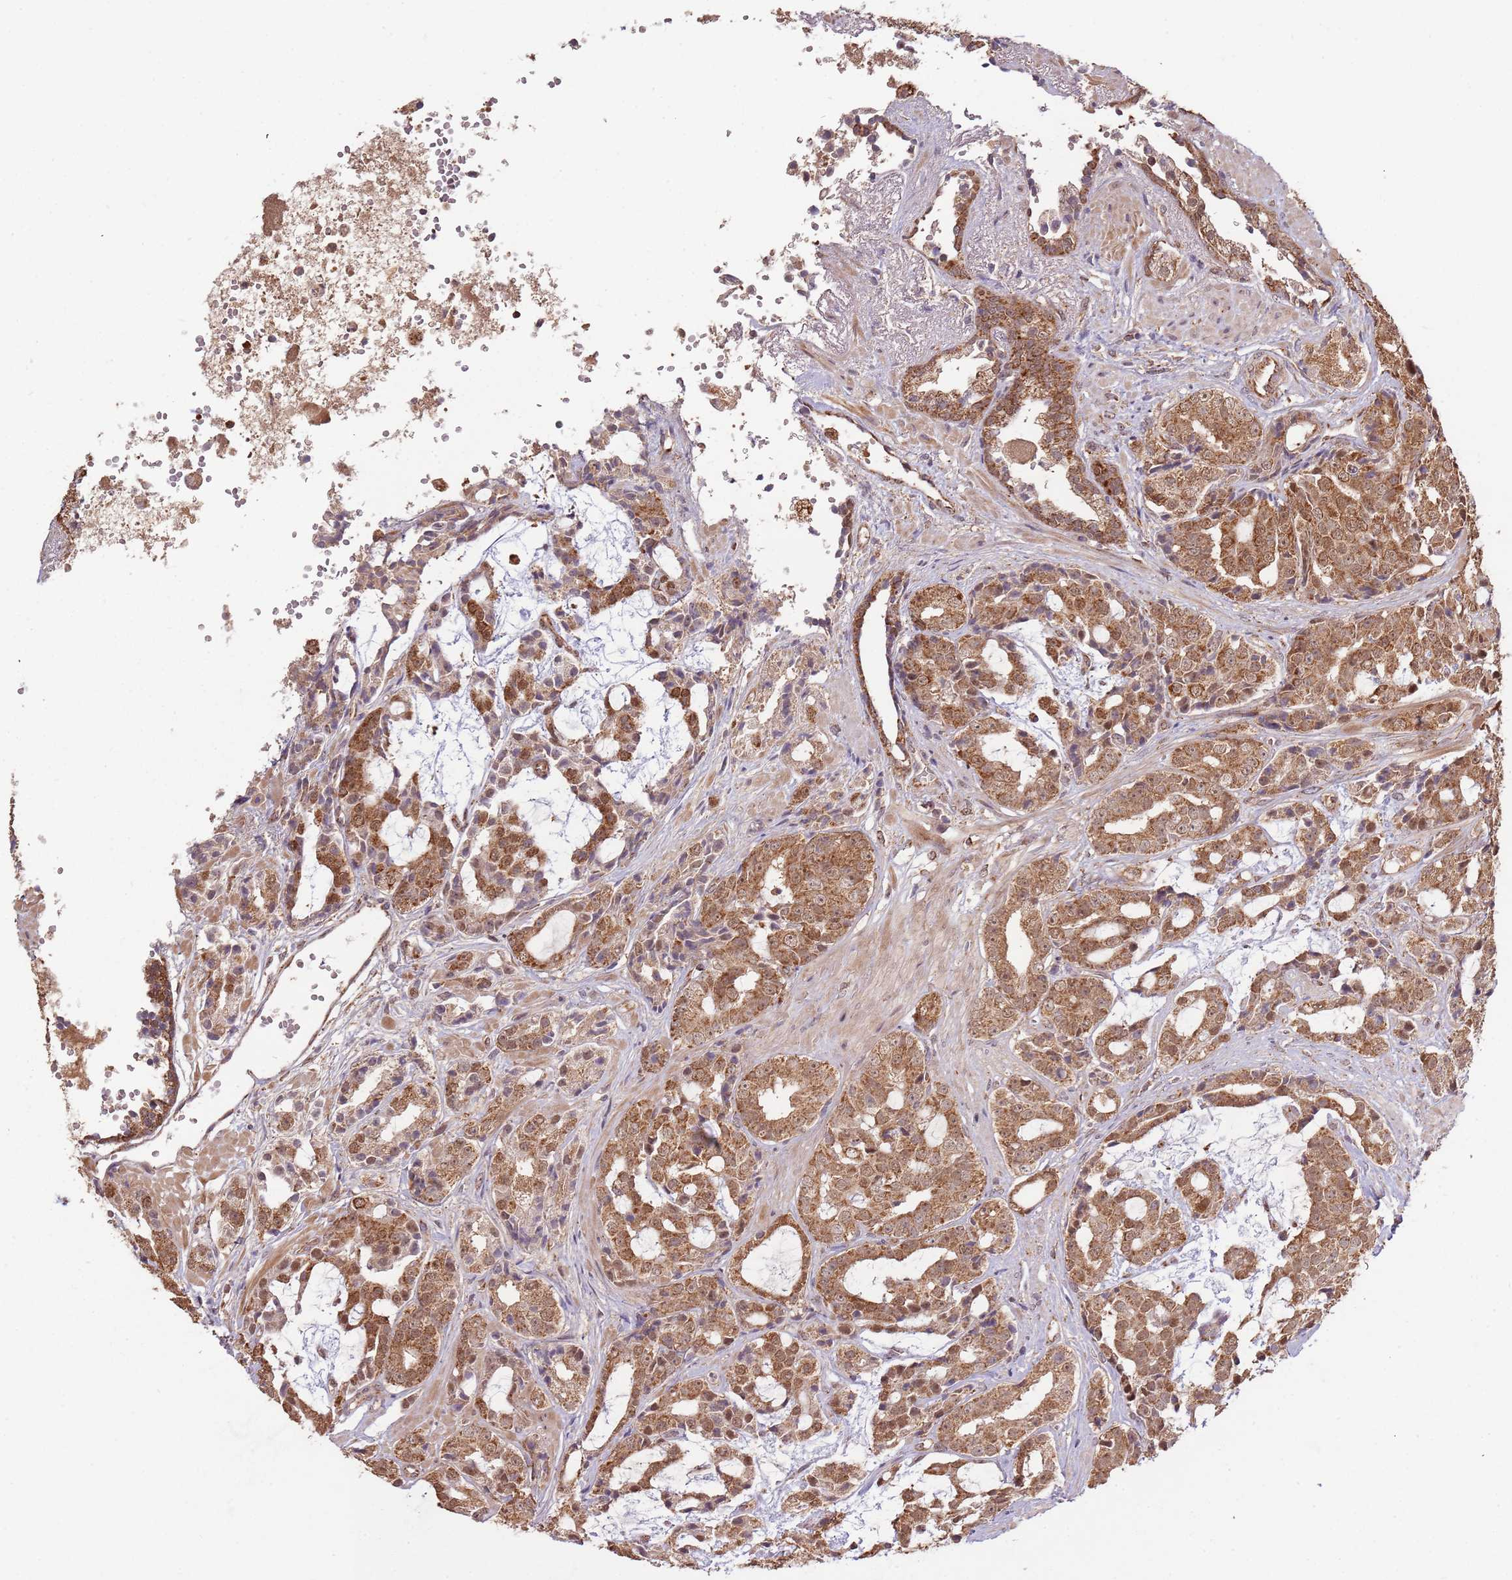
{"staining": {"intensity": "moderate", "quantity": ">75%", "location": "cytoplasmic/membranous,nuclear"}, "tissue": "prostate cancer", "cell_type": "Tumor cells", "image_type": "cancer", "snomed": [{"axis": "morphology", "description": "Adenocarcinoma, High grade"}, {"axis": "topography", "description": "Prostate"}], "caption": "Immunohistochemical staining of human prostate adenocarcinoma (high-grade) reveals medium levels of moderate cytoplasmic/membranous and nuclear protein staining in about >75% of tumor cells.", "gene": "IL17RD", "patient": {"sex": "male", "age": 71}}